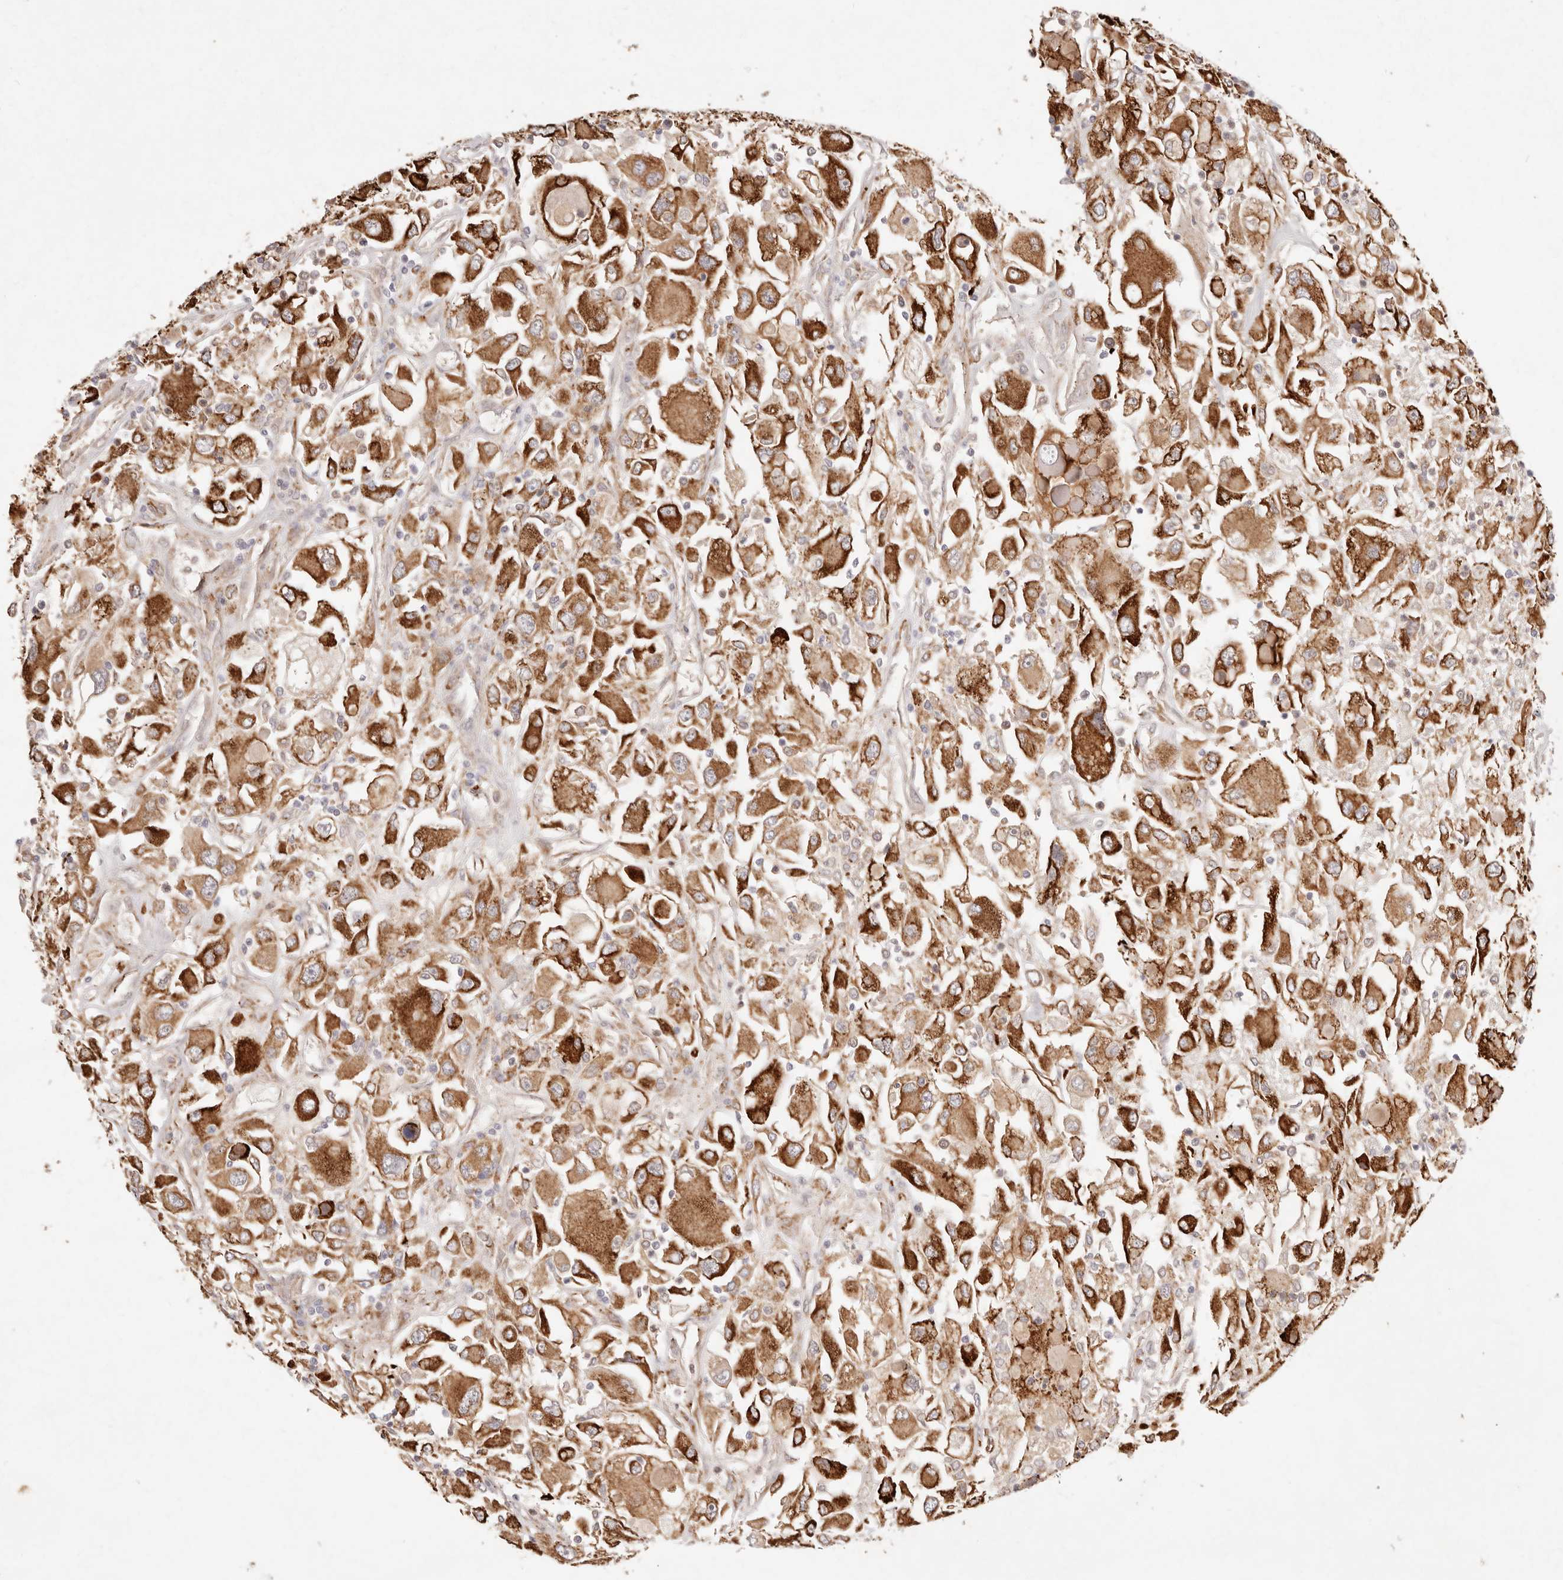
{"staining": {"intensity": "strong", "quantity": ">75%", "location": "cytoplasmic/membranous"}, "tissue": "renal cancer", "cell_type": "Tumor cells", "image_type": "cancer", "snomed": [{"axis": "morphology", "description": "Adenocarcinoma, NOS"}, {"axis": "topography", "description": "Kidney"}], "caption": "Protein staining displays strong cytoplasmic/membranous staining in about >75% of tumor cells in adenocarcinoma (renal).", "gene": "C1orf127", "patient": {"sex": "female", "age": 52}}